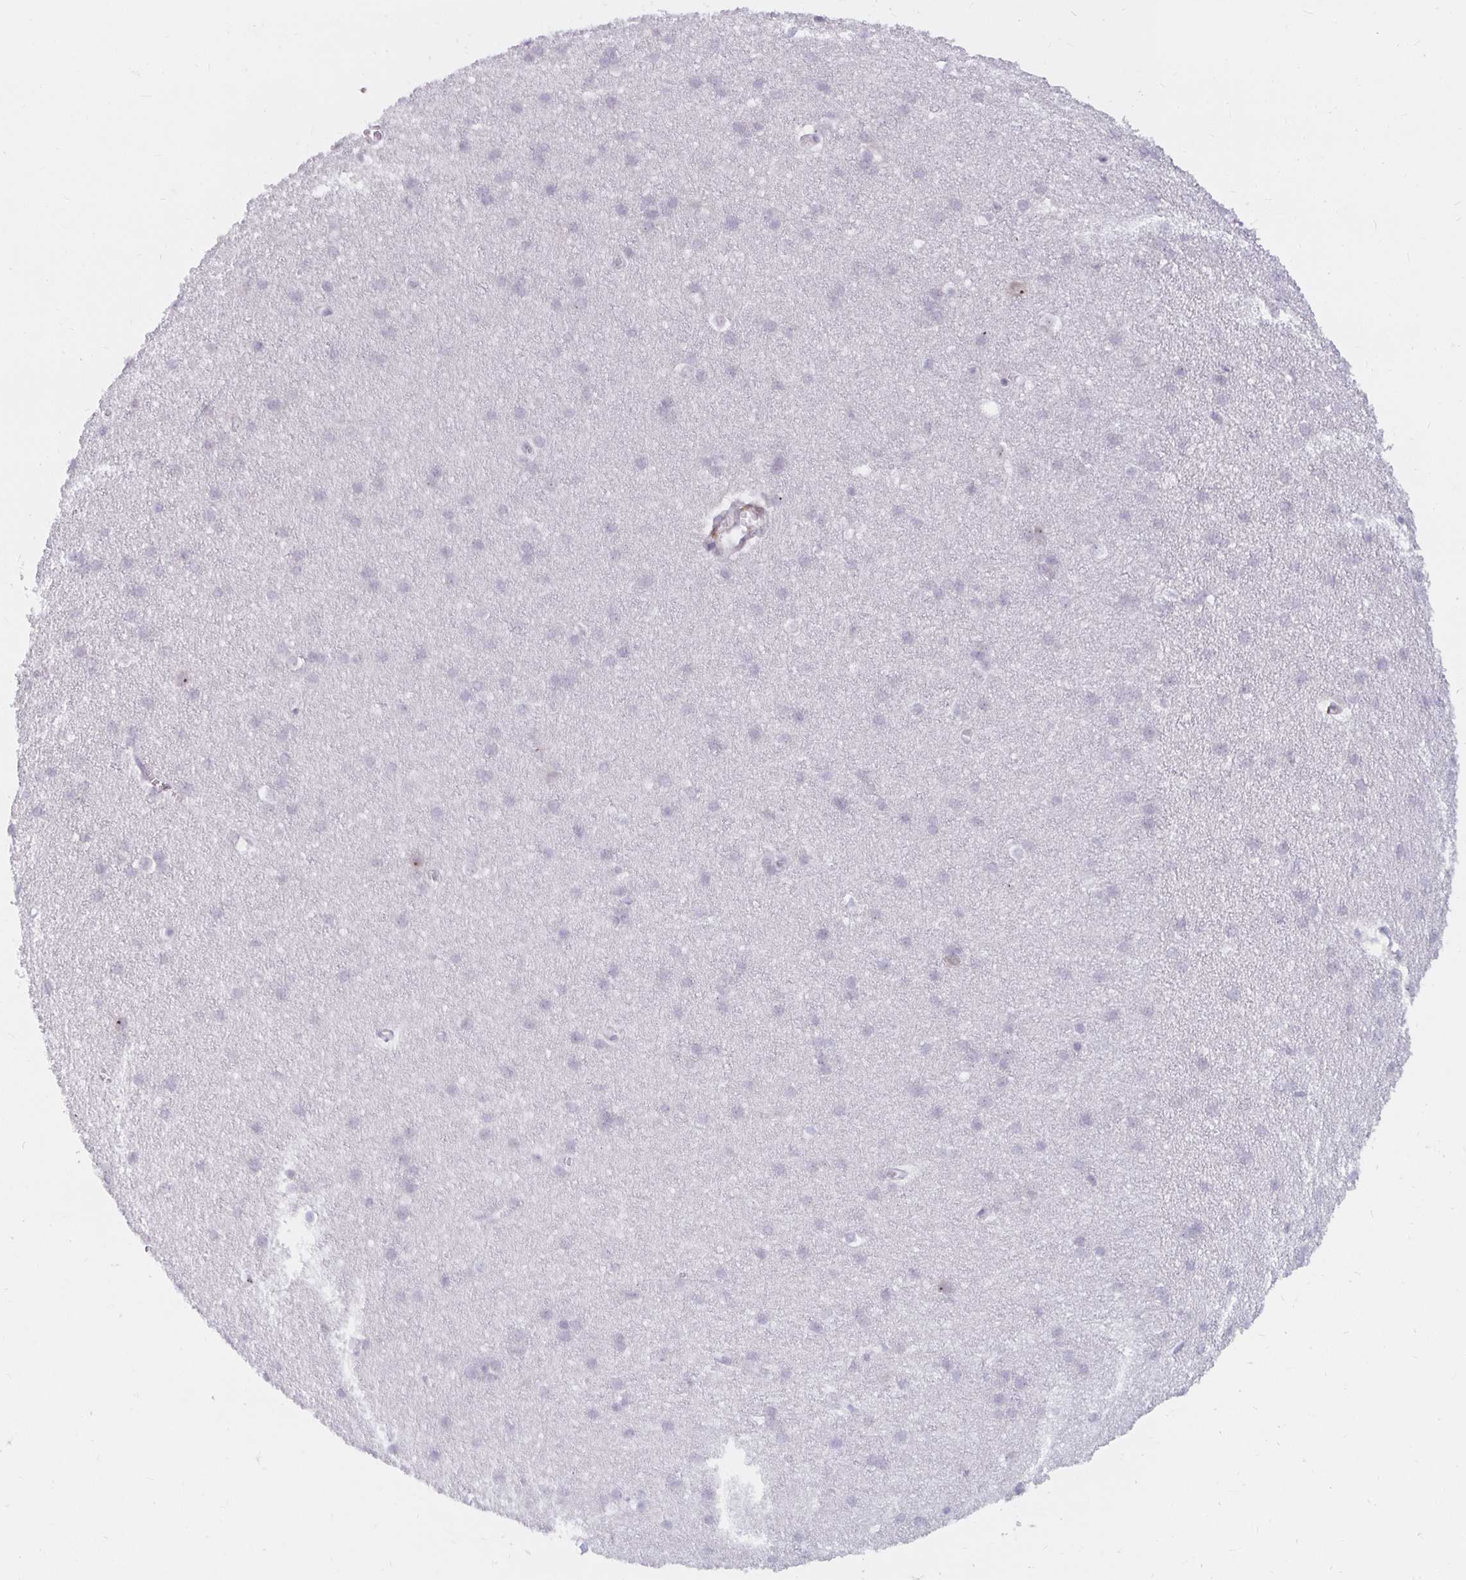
{"staining": {"intensity": "negative", "quantity": "none", "location": "none"}, "tissue": "cerebral cortex", "cell_type": "Endothelial cells", "image_type": "normal", "snomed": [{"axis": "morphology", "description": "Normal tissue, NOS"}, {"axis": "topography", "description": "Cerebral cortex"}], "caption": "Unremarkable cerebral cortex was stained to show a protein in brown. There is no significant staining in endothelial cells. (DAB (3,3'-diaminobenzidine) immunohistochemistry with hematoxylin counter stain).", "gene": "NUP85", "patient": {"sex": "male", "age": 37}}